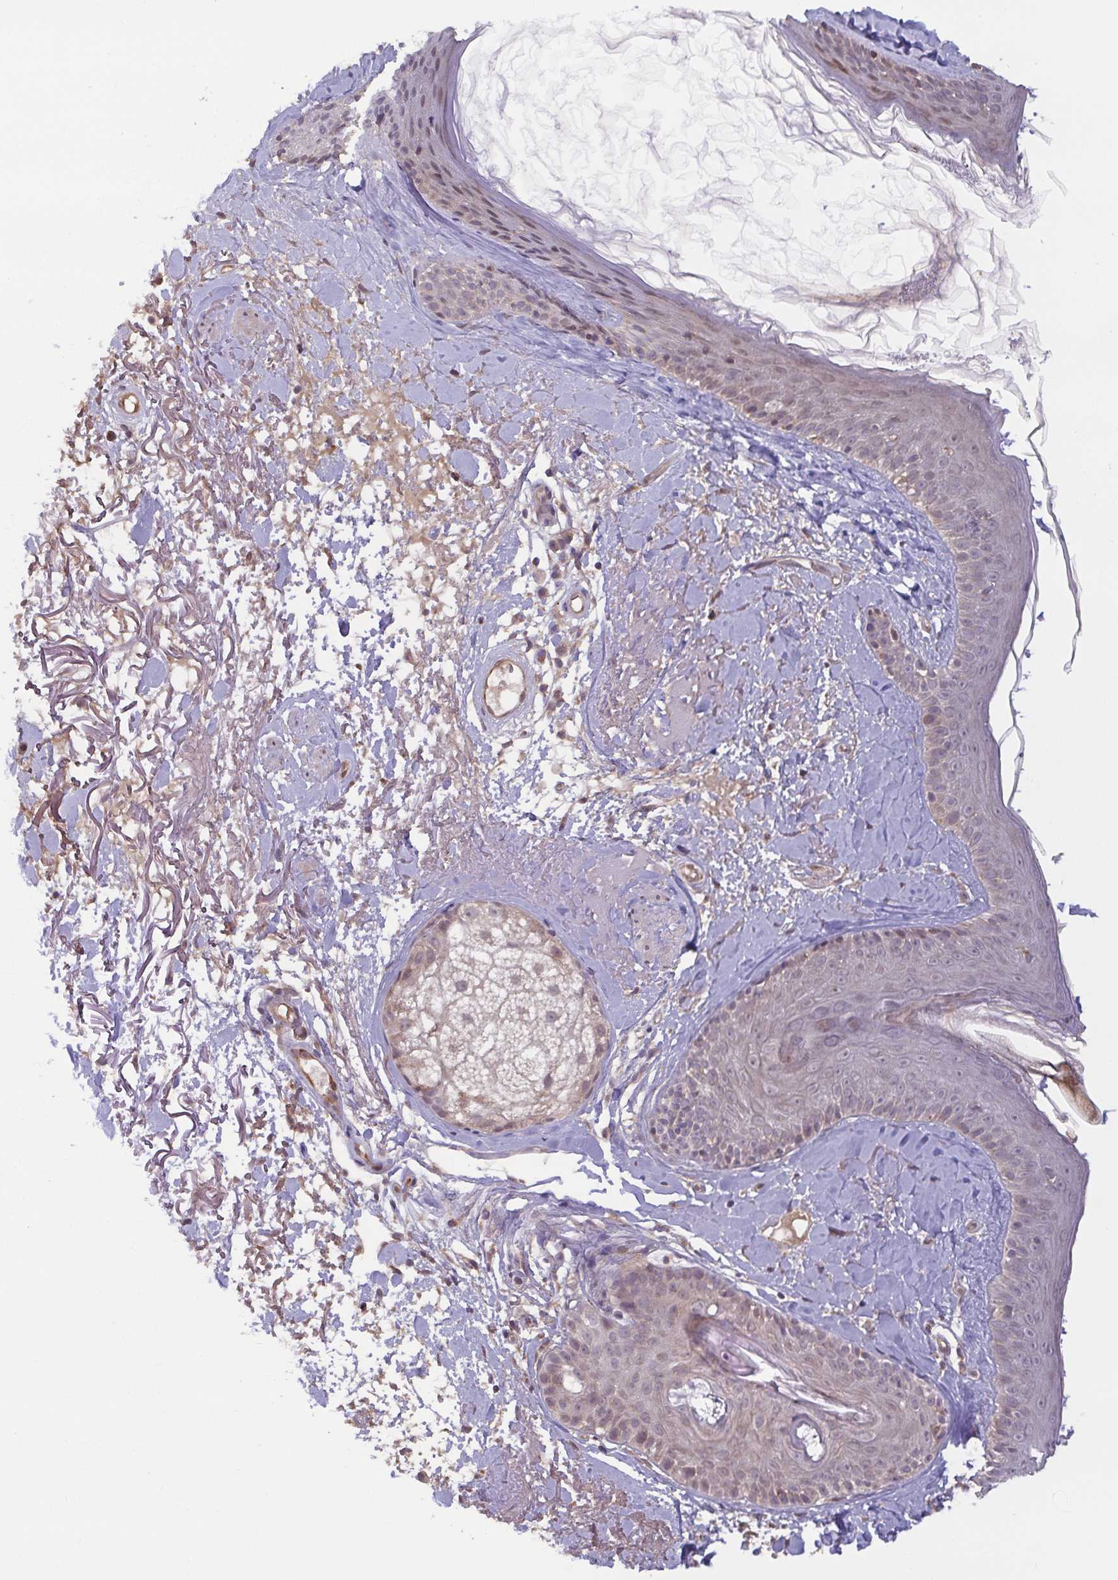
{"staining": {"intensity": "weak", "quantity": "<25%", "location": "cytoplasmic/membranous"}, "tissue": "skin", "cell_type": "Fibroblasts", "image_type": "normal", "snomed": [{"axis": "morphology", "description": "Normal tissue, NOS"}, {"axis": "topography", "description": "Skin"}], "caption": "An IHC photomicrograph of benign skin is shown. There is no staining in fibroblasts of skin. Brightfield microscopy of IHC stained with DAB (3,3'-diaminobenzidine) (brown) and hematoxylin (blue), captured at high magnification.", "gene": "OSBPL7", "patient": {"sex": "male", "age": 73}}